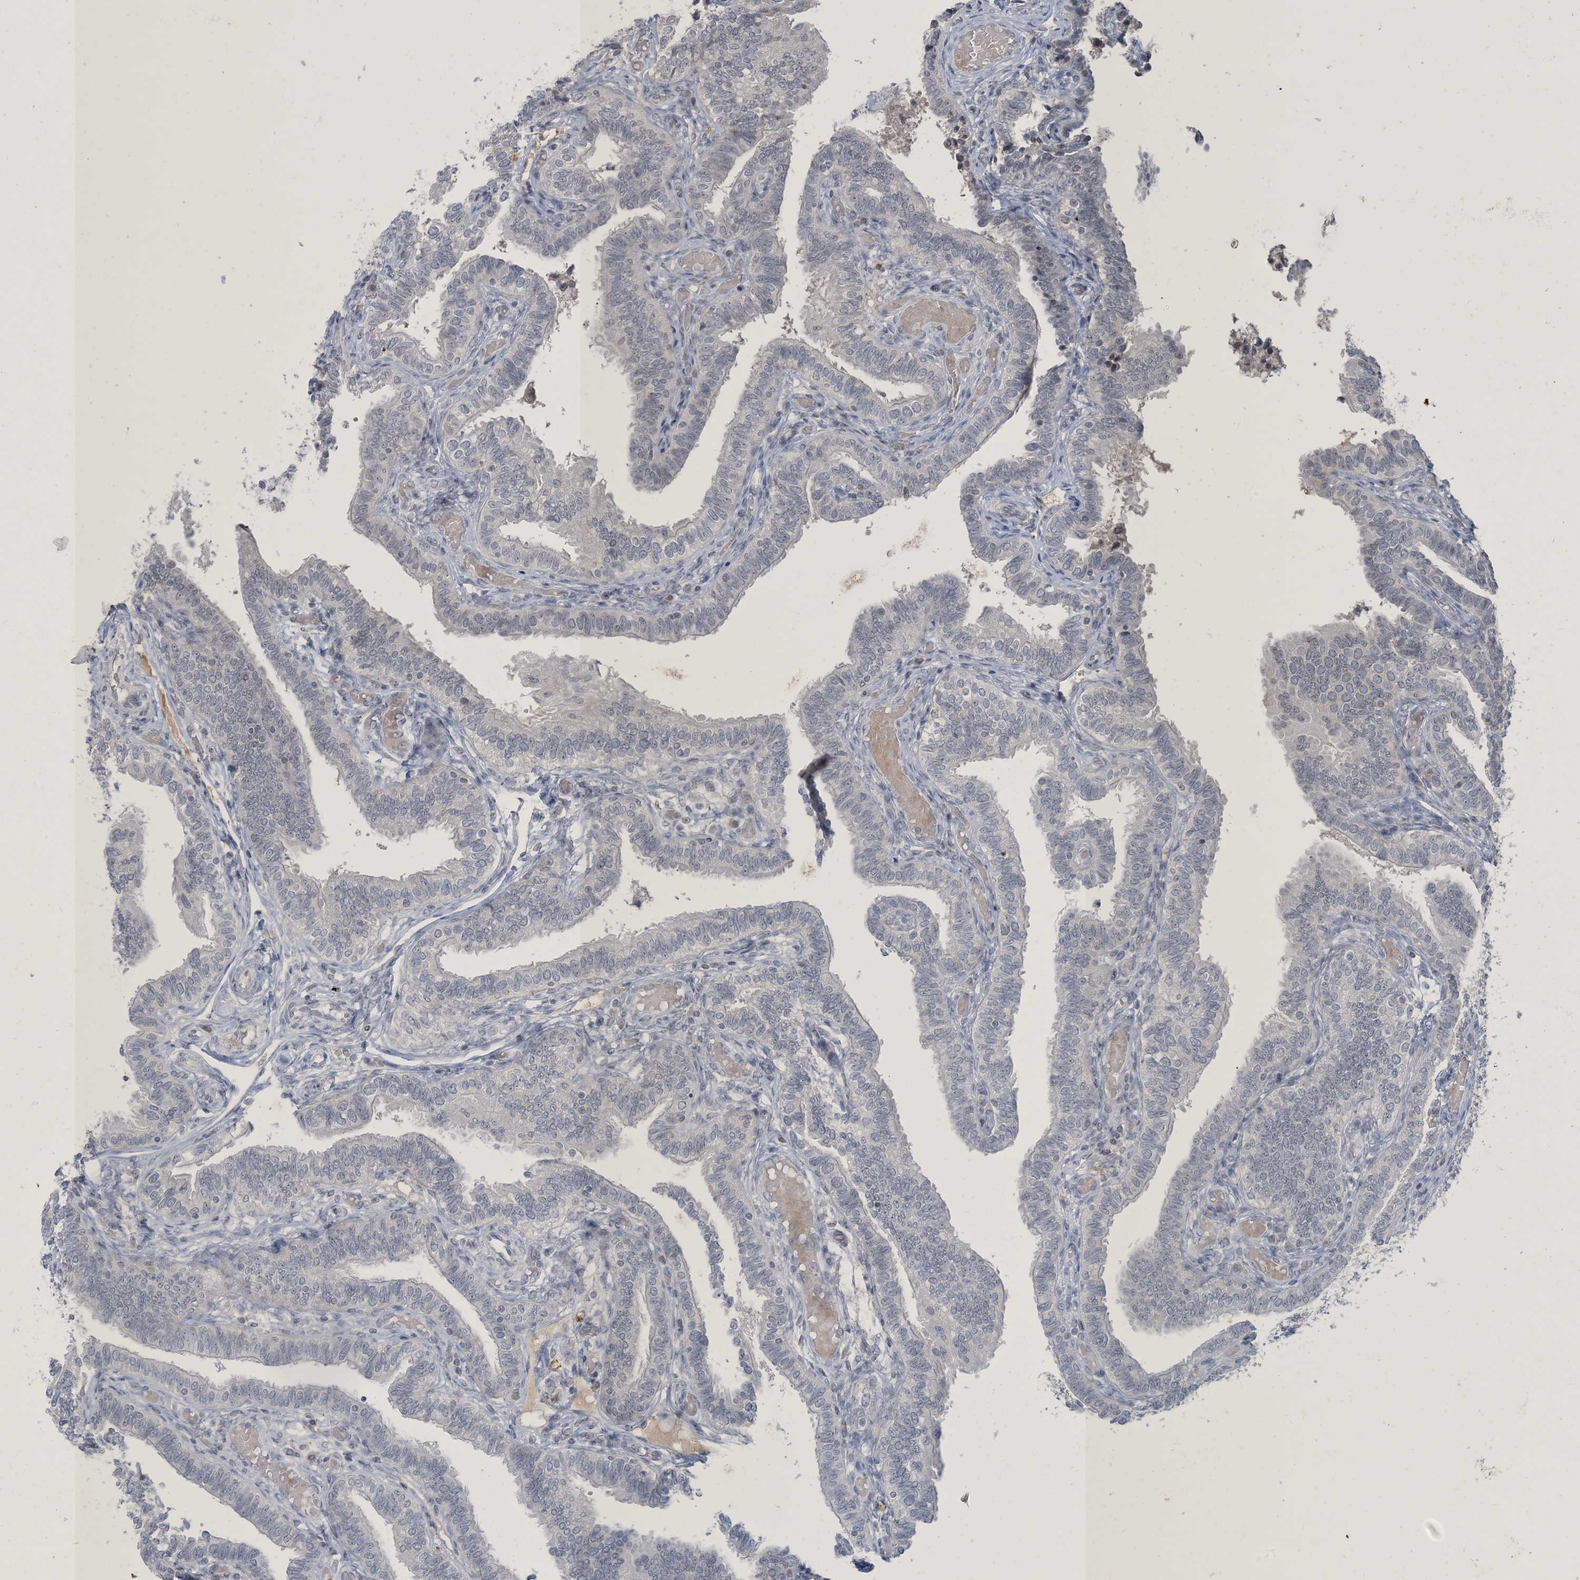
{"staining": {"intensity": "negative", "quantity": "none", "location": "none"}, "tissue": "fallopian tube", "cell_type": "Glandular cells", "image_type": "normal", "snomed": [{"axis": "morphology", "description": "Normal tissue, NOS"}, {"axis": "topography", "description": "Fallopian tube"}], "caption": "Glandular cells are negative for brown protein staining in unremarkable fallopian tube. (Brightfield microscopy of DAB (3,3'-diaminobenzidine) IHC at high magnification).", "gene": "ZNF674", "patient": {"sex": "female", "age": 39}}